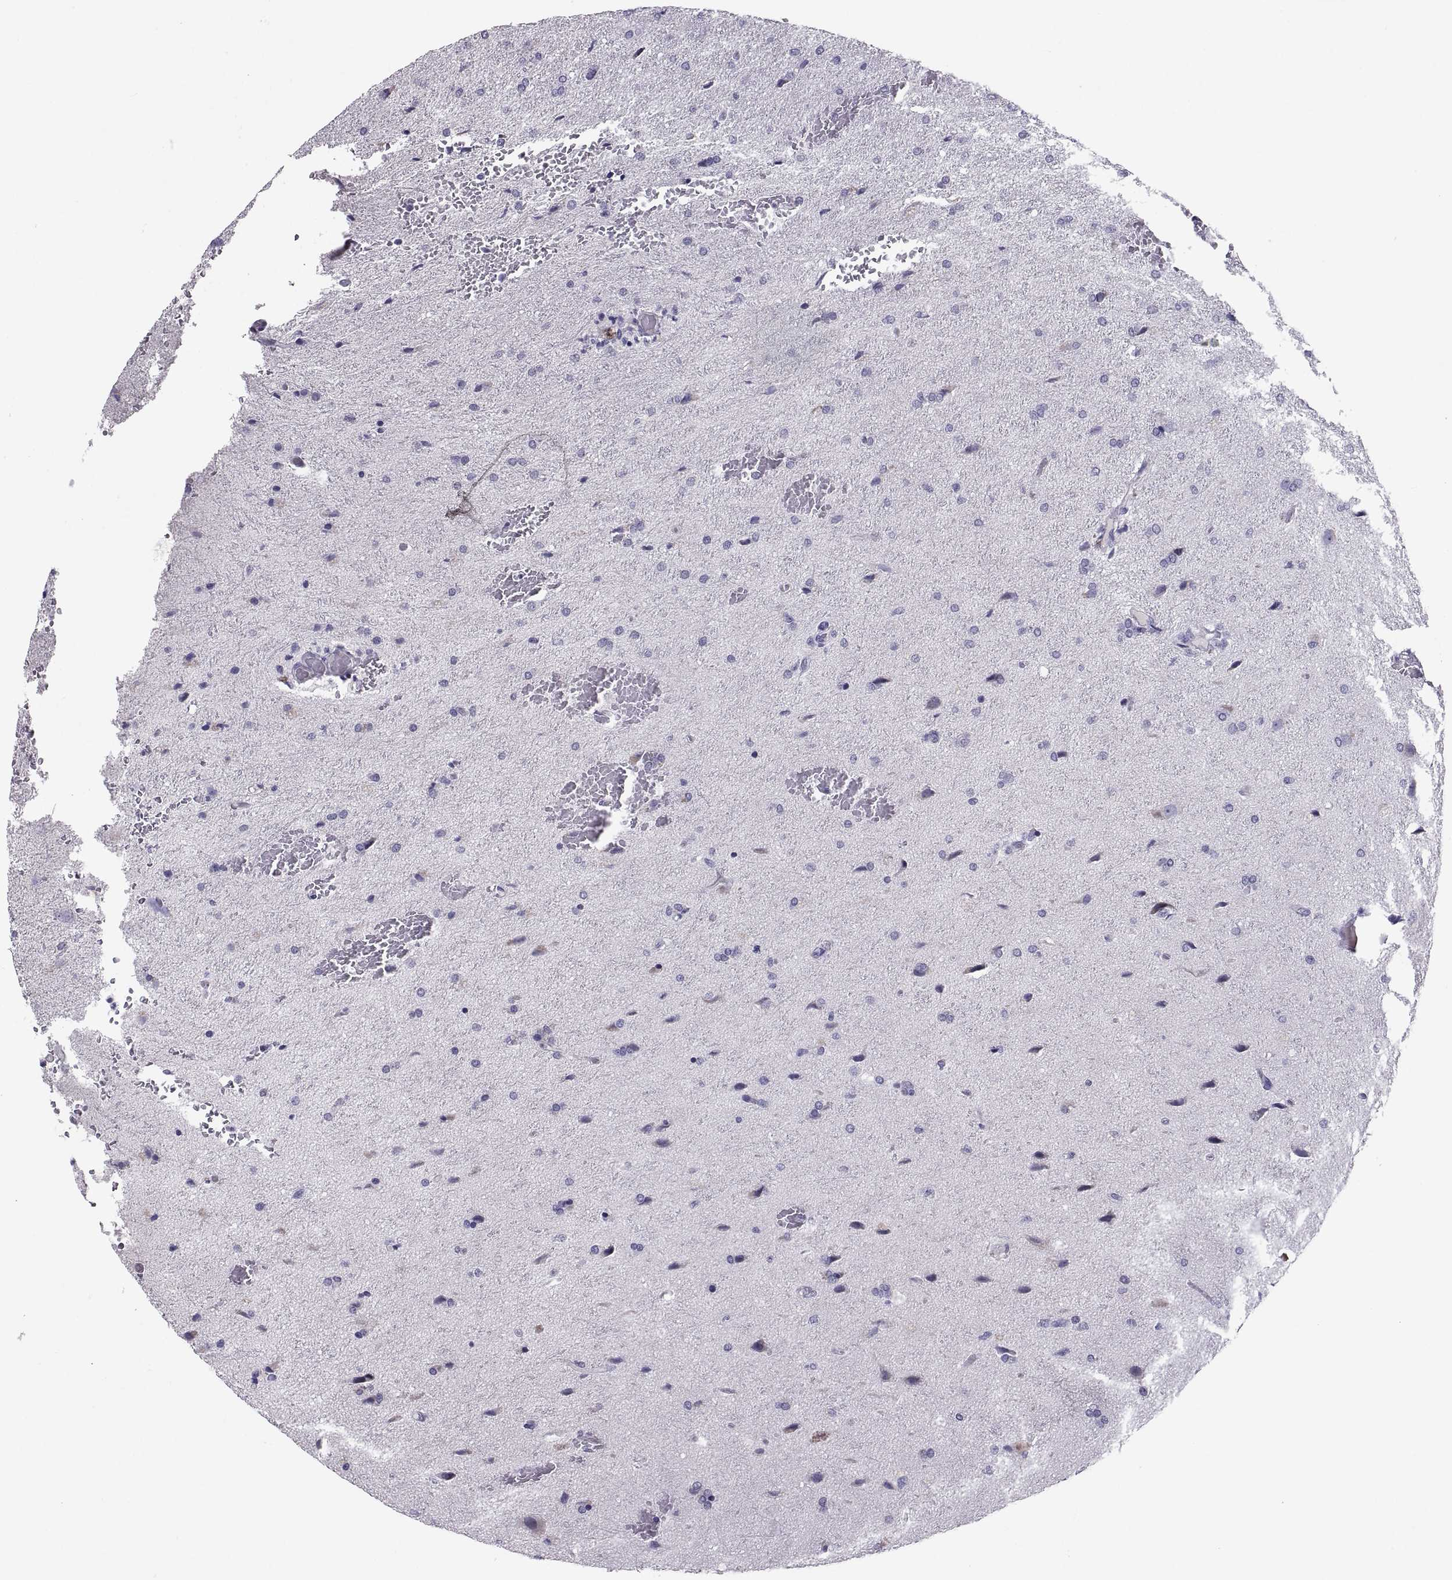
{"staining": {"intensity": "negative", "quantity": "none", "location": "none"}, "tissue": "glioma", "cell_type": "Tumor cells", "image_type": "cancer", "snomed": [{"axis": "morphology", "description": "Glioma, malignant, High grade"}, {"axis": "topography", "description": "Brain"}], "caption": "IHC of human high-grade glioma (malignant) exhibits no positivity in tumor cells.", "gene": "IGSF1", "patient": {"sex": "male", "age": 68}}